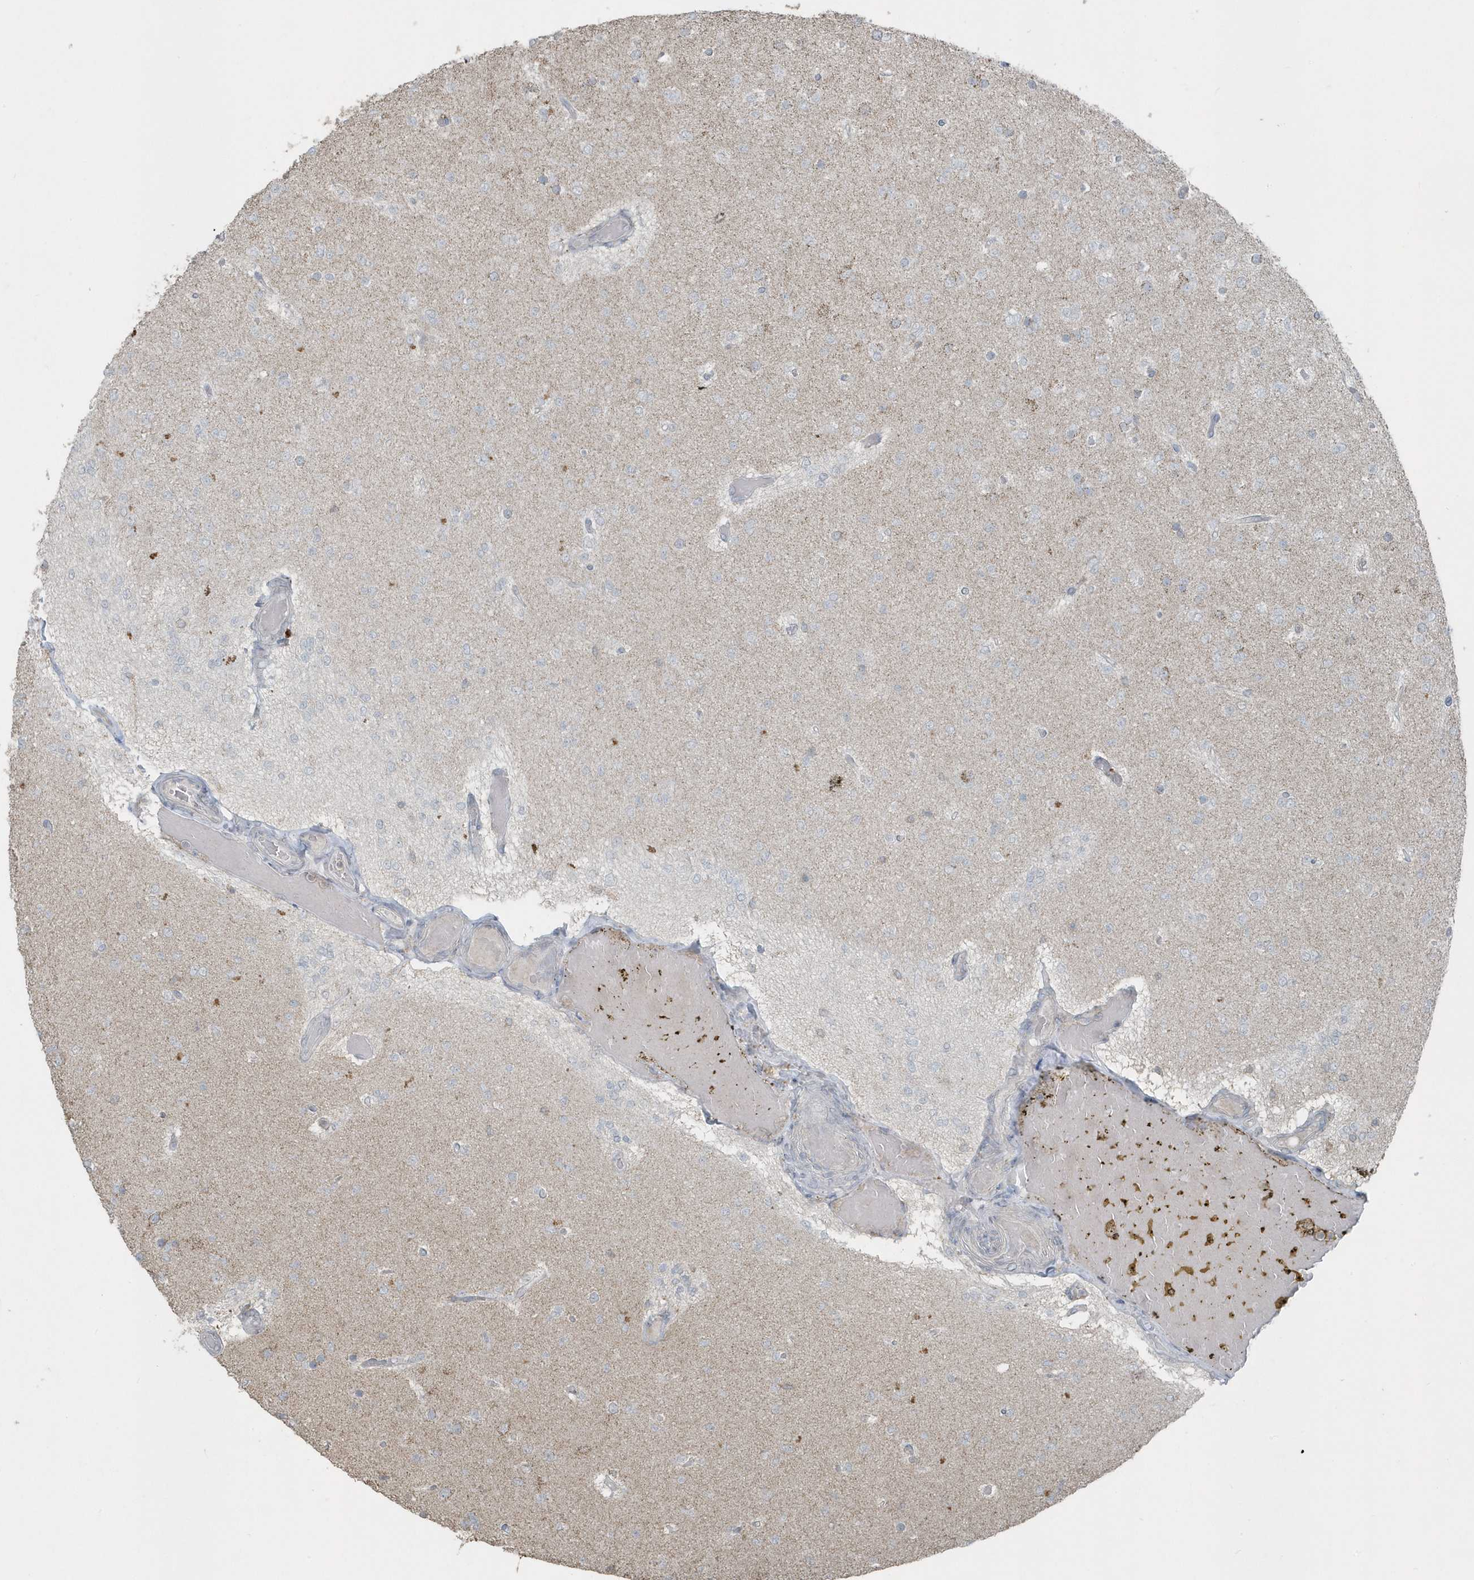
{"staining": {"intensity": "negative", "quantity": "none", "location": "none"}, "tissue": "glioma", "cell_type": "Tumor cells", "image_type": "cancer", "snomed": [{"axis": "morphology", "description": "Glioma, malignant, Low grade"}, {"axis": "topography", "description": "Brain"}], "caption": "An immunohistochemistry (IHC) micrograph of glioma is shown. There is no staining in tumor cells of glioma.", "gene": "ACTC1", "patient": {"sex": "female", "age": 22}}